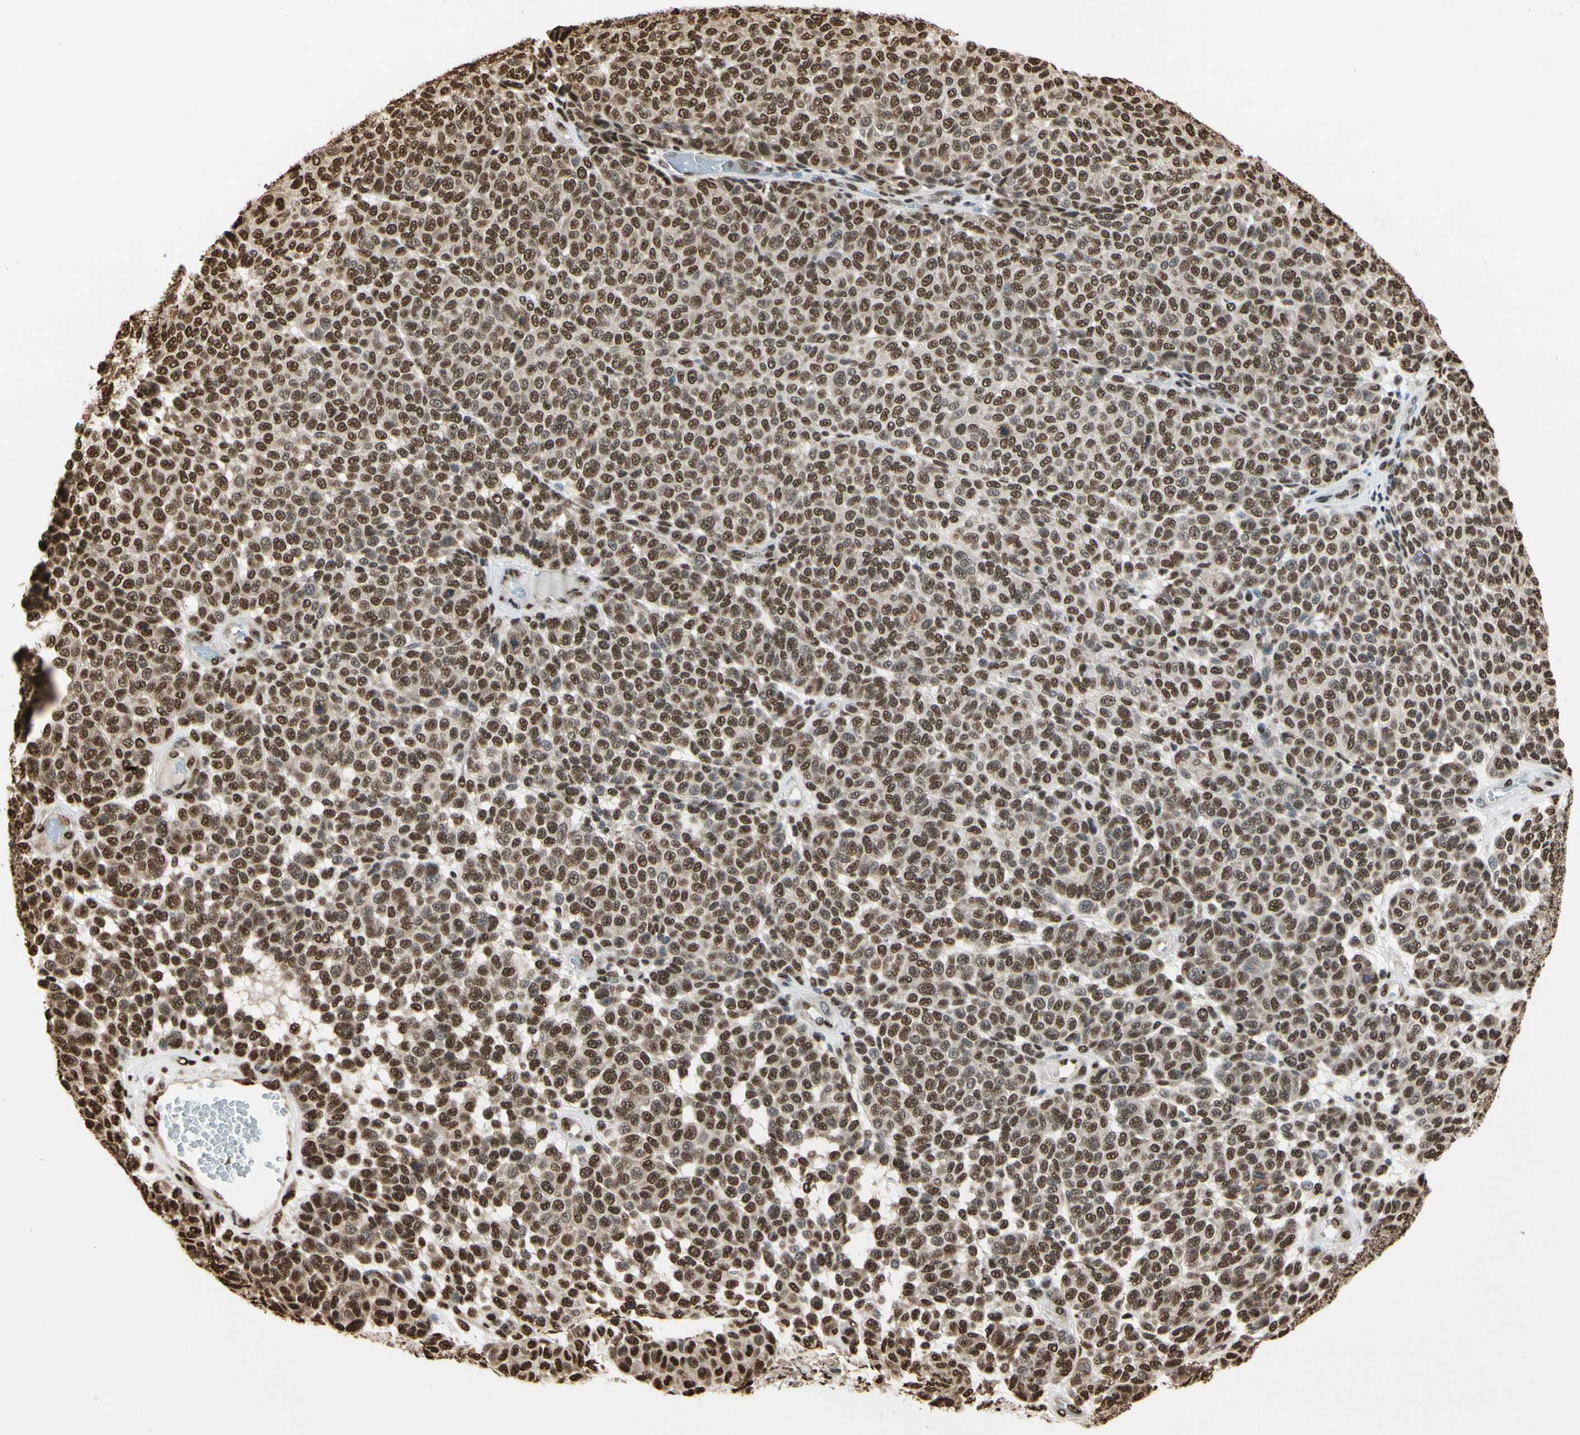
{"staining": {"intensity": "strong", "quantity": ">75%", "location": "nuclear"}, "tissue": "melanoma", "cell_type": "Tumor cells", "image_type": "cancer", "snomed": [{"axis": "morphology", "description": "Malignant melanoma, NOS"}, {"axis": "topography", "description": "Skin"}], "caption": "Malignant melanoma stained with immunohistochemistry reveals strong nuclear staining in about >75% of tumor cells. The staining was performed using DAB (3,3'-diaminobenzidine) to visualize the protein expression in brown, while the nuclei were stained in blue with hematoxylin (Magnification: 20x).", "gene": "HNRNPK", "patient": {"sex": "male", "age": 59}}